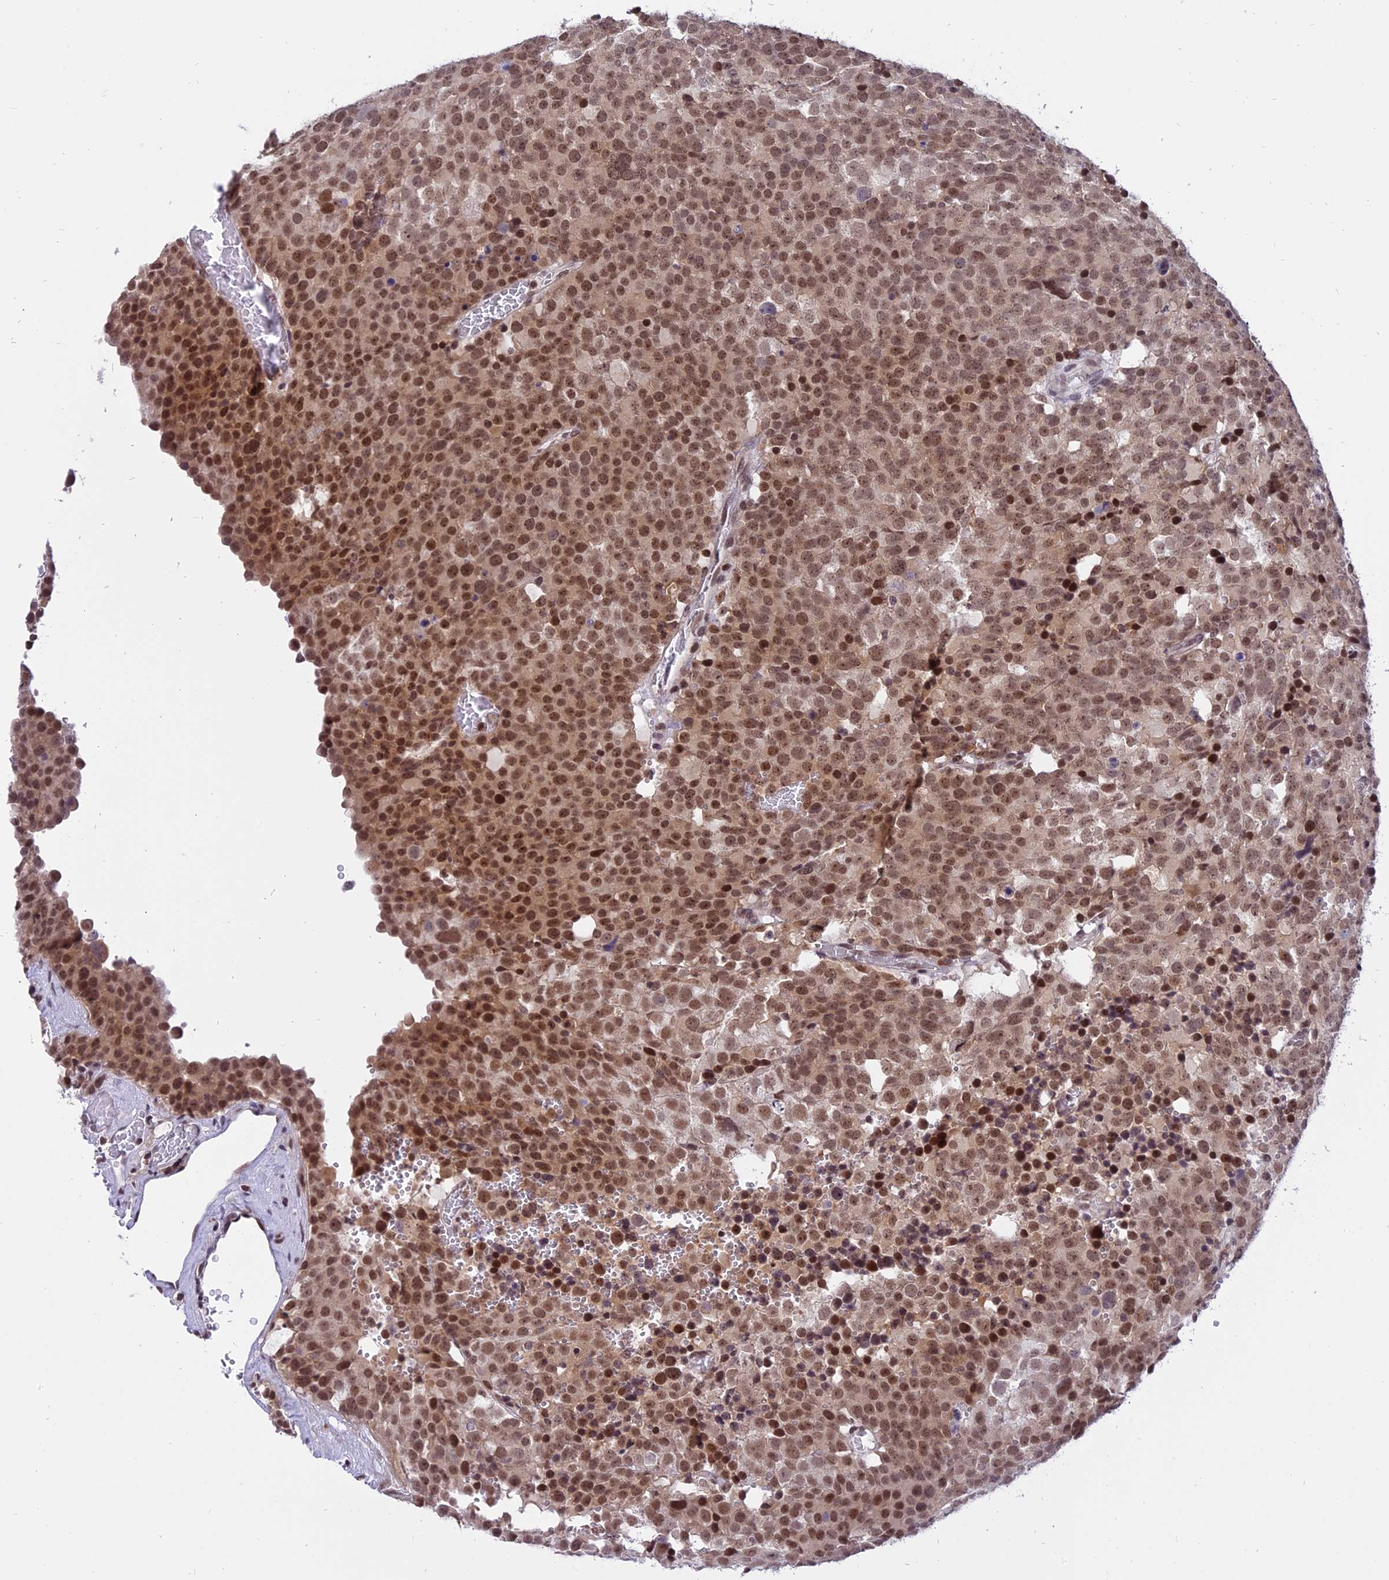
{"staining": {"intensity": "moderate", "quantity": ">75%", "location": "nuclear"}, "tissue": "testis cancer", "cell_type": "Tumor cells", "image_type": "cancer", "snomed": [{"axis": "morphology", "description": "Seminoma, NOS"}, {"axis": "topography", "description": "Testis"}], "caption": "High-power microscopy captured an IHC histopathology image of testis seminoma, revealing moderate nuclear staining in approximately >75% of tumor cells.", "gene": "TADA3", "patient": {"sex": "male", "age": 71}}